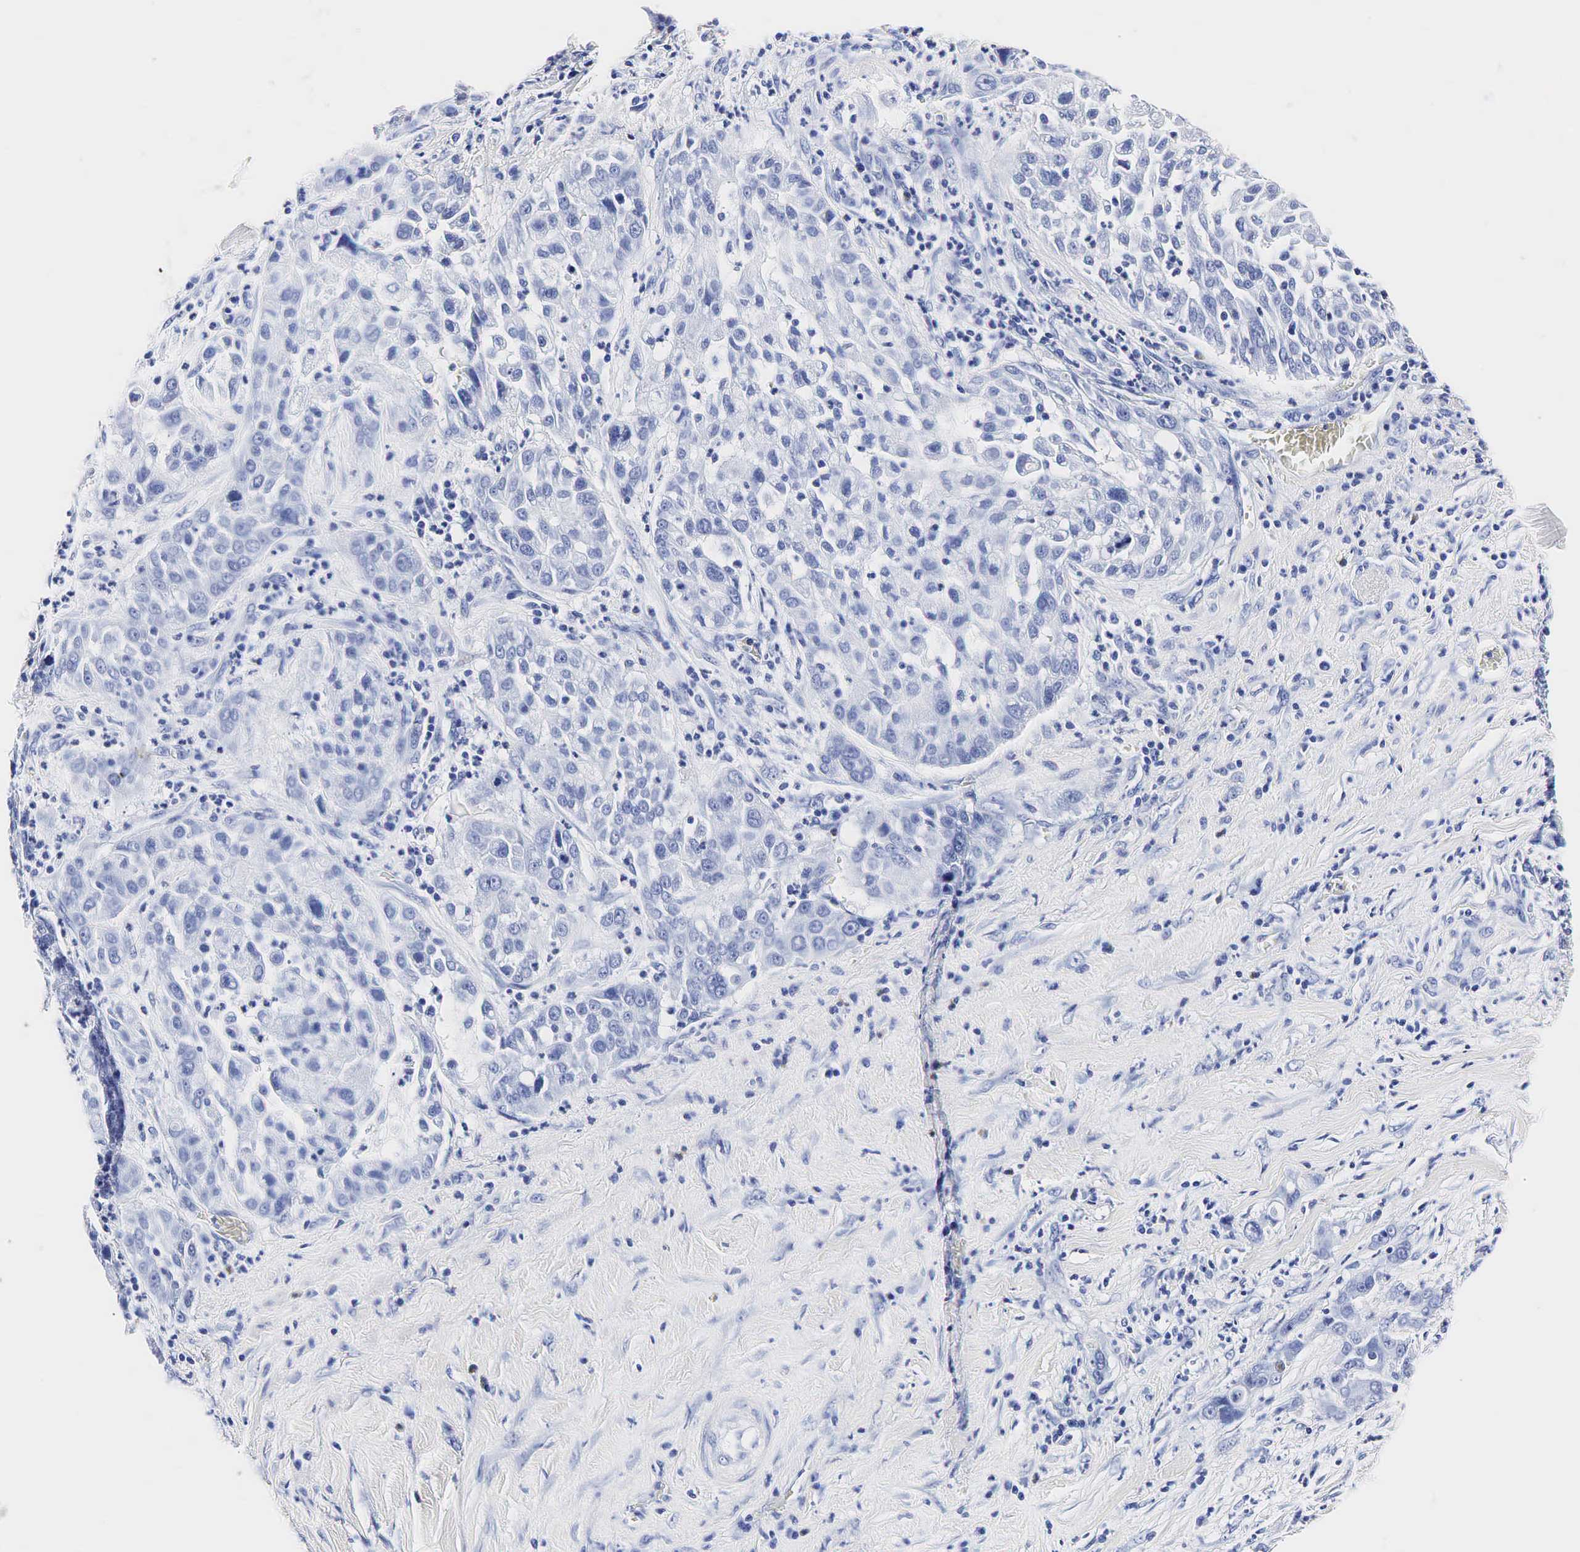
{"staining": {"intensity": "negative", "quantity": "none", "location": "none"}, "tissue": "pancreatic cancer", "cell_type": "Tumor cells", "image_type": "cancer", "snomed": [{"axis": "morphology", "description": "Adenocarcinoma, NOS"}, {"axis": "topography", "description": "Pancreas"}], "caption": "A micrograph of pancreatic cancer (adenocarcinoma) stained for a protein exhibits no brown staining in tumor cells. Nuclei are stained in blue.", "gene": "TG", "patient": {"sex": "female", "age": 52}}